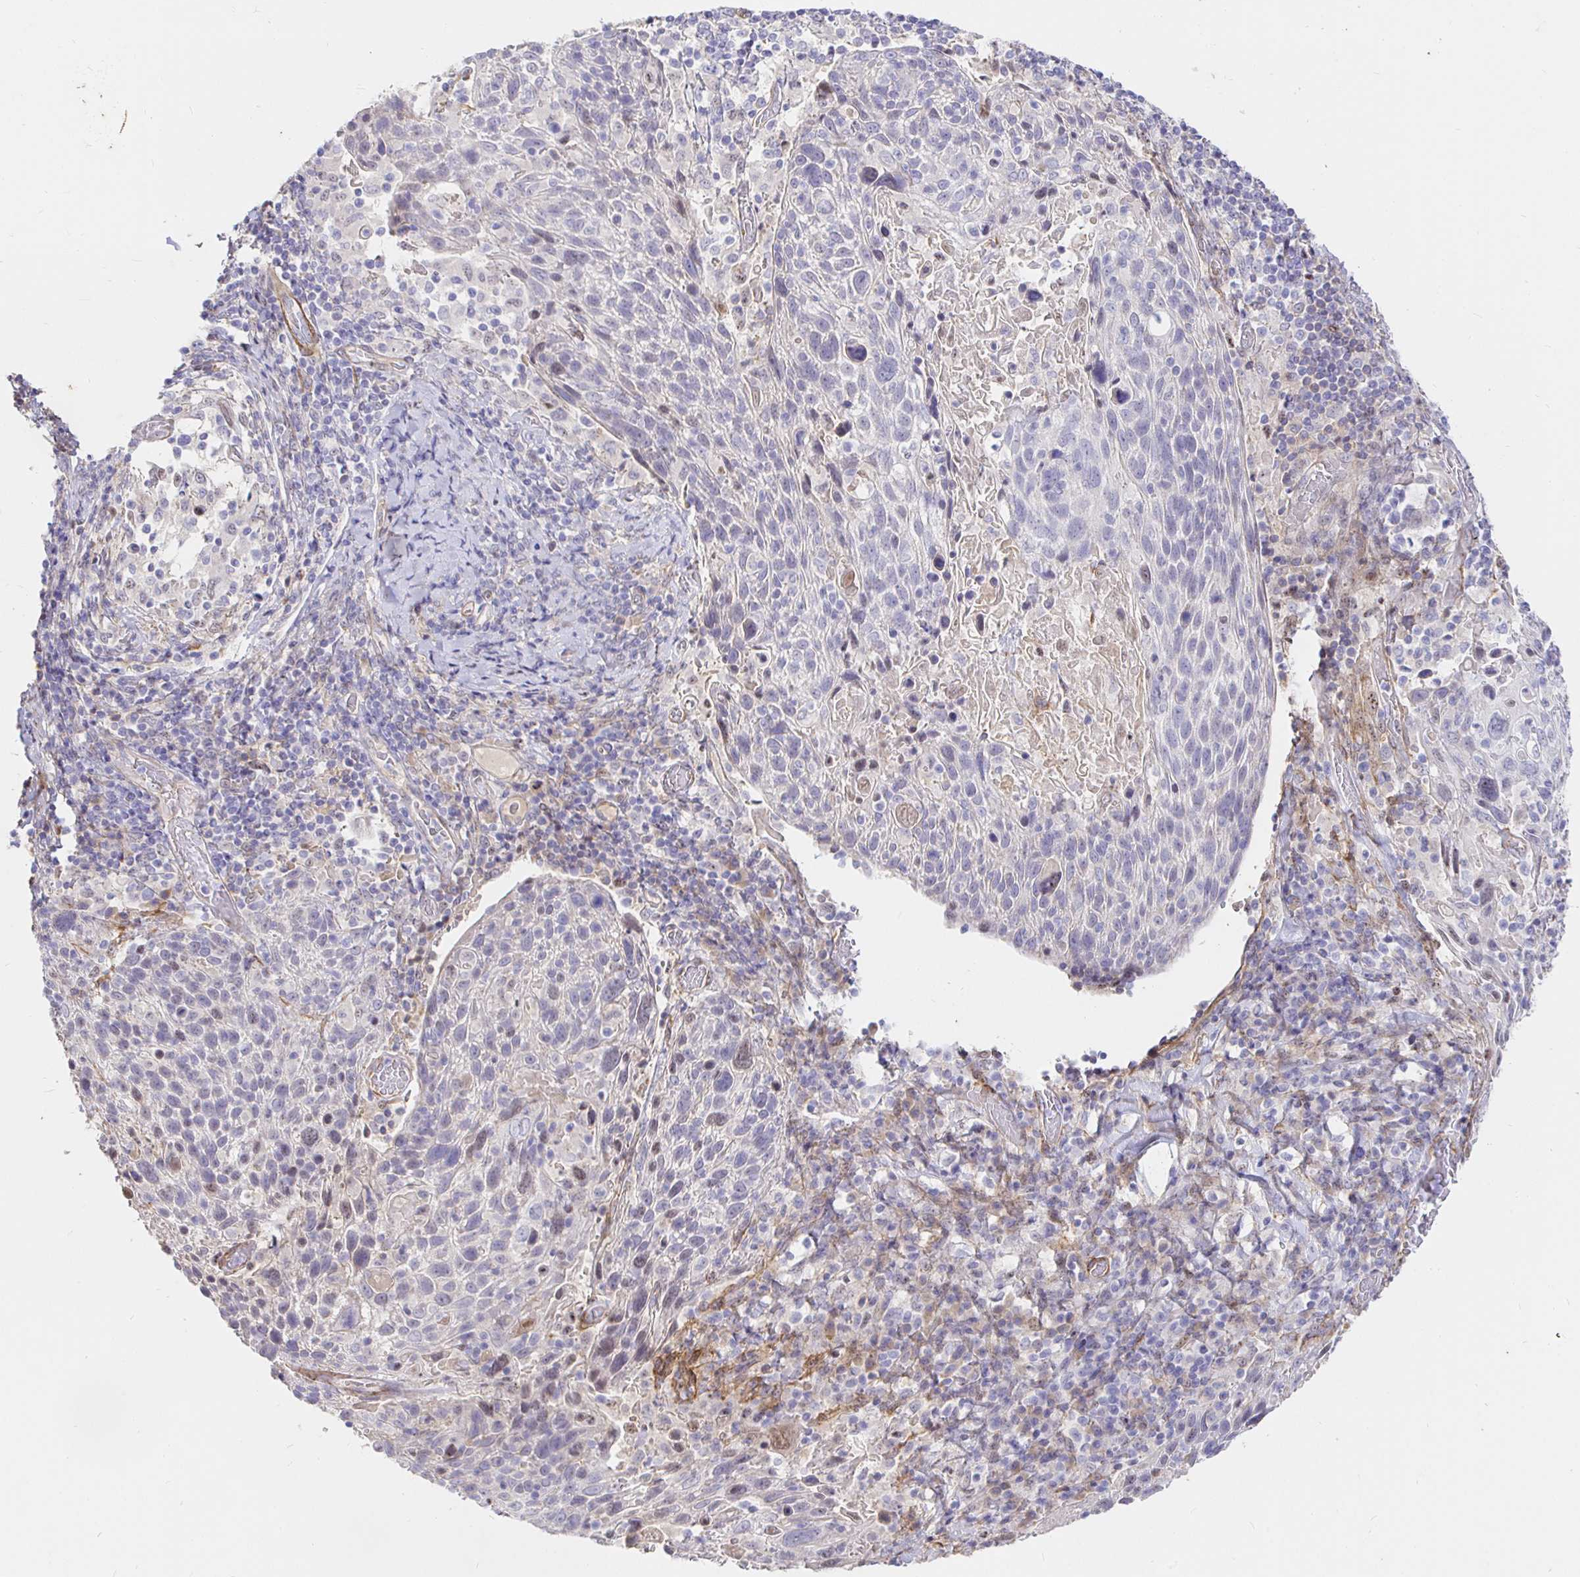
{"staining": {"intensity": "negative", "quantity": "none", "location": "none"}, "tissue": "cervical cancer", "cell_type": "Tumor cells", "image_type": "cancer", "snomed": [{"axis": "morphology", "description": "Squamous cell carcinoma, NOS"}, {"axis": "topography", "description": "Cervix"}], "caption": "IHC of human cervical cancer demonstrates no positivity in tumor cells.", "gene": "PALM2AKAP2", "patient": {"sex": "female", "age": 61}}